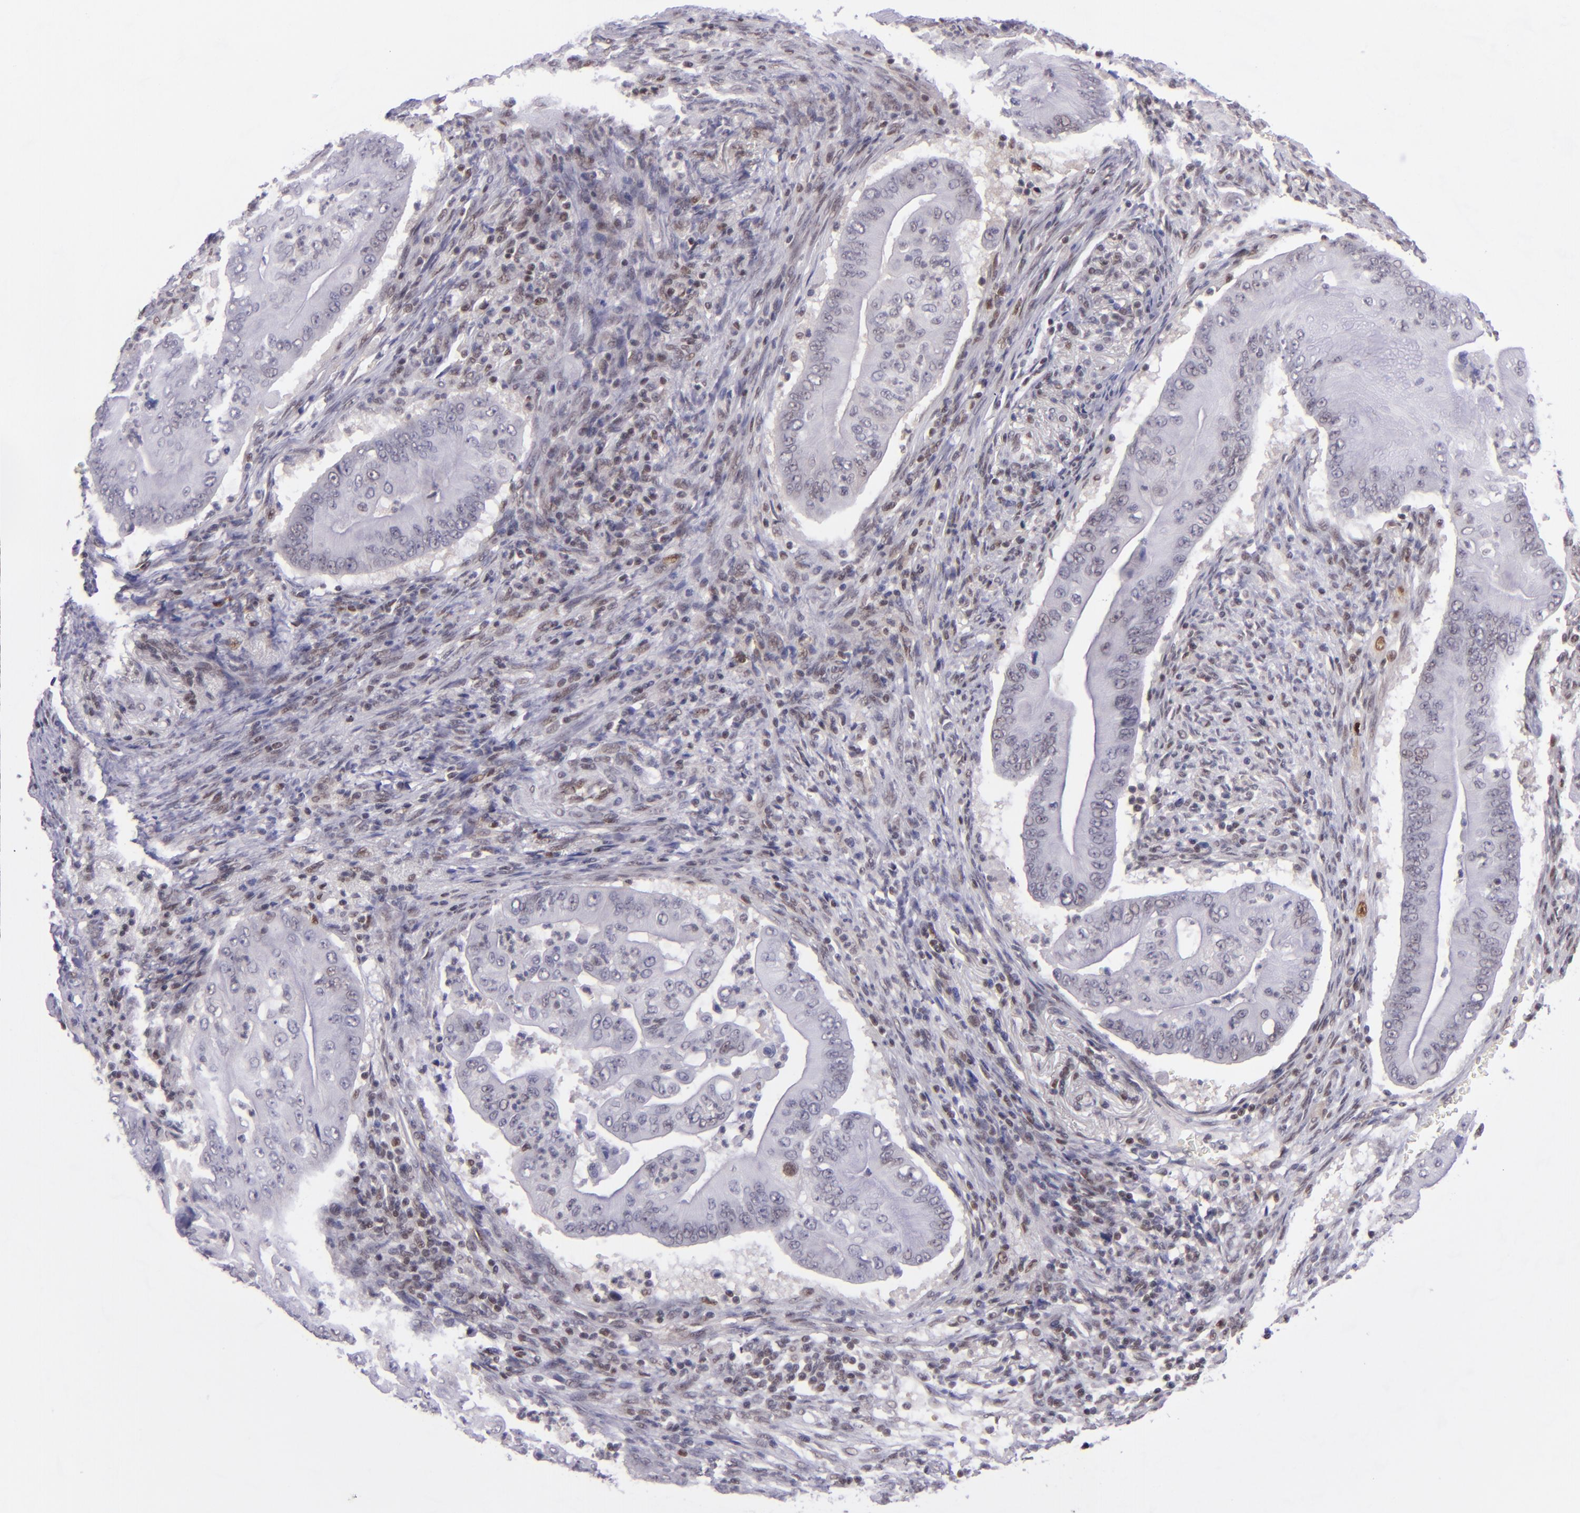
{"staining": {"intensity": "weak", "quantity": "<25%", "location": "nuclear"}, "tissue": "pancreatic cancer", "cell_type": "Tumor cells", "image_type": "cancer", "snomed": [{"axis": "morphology", "description": "Adenocarcinoma, NOS"}, {"axis": "topography", "description": "Pancreas"}], "caption": "The immunohistochemistry (IHC) image has no significant expression in tumor cells of pancreatic cancer (adenocarcinoma) tissue. Nuclei are stained in blue.", "gene": "BAG1", "patient": {"sex": "male", "age": 62}}